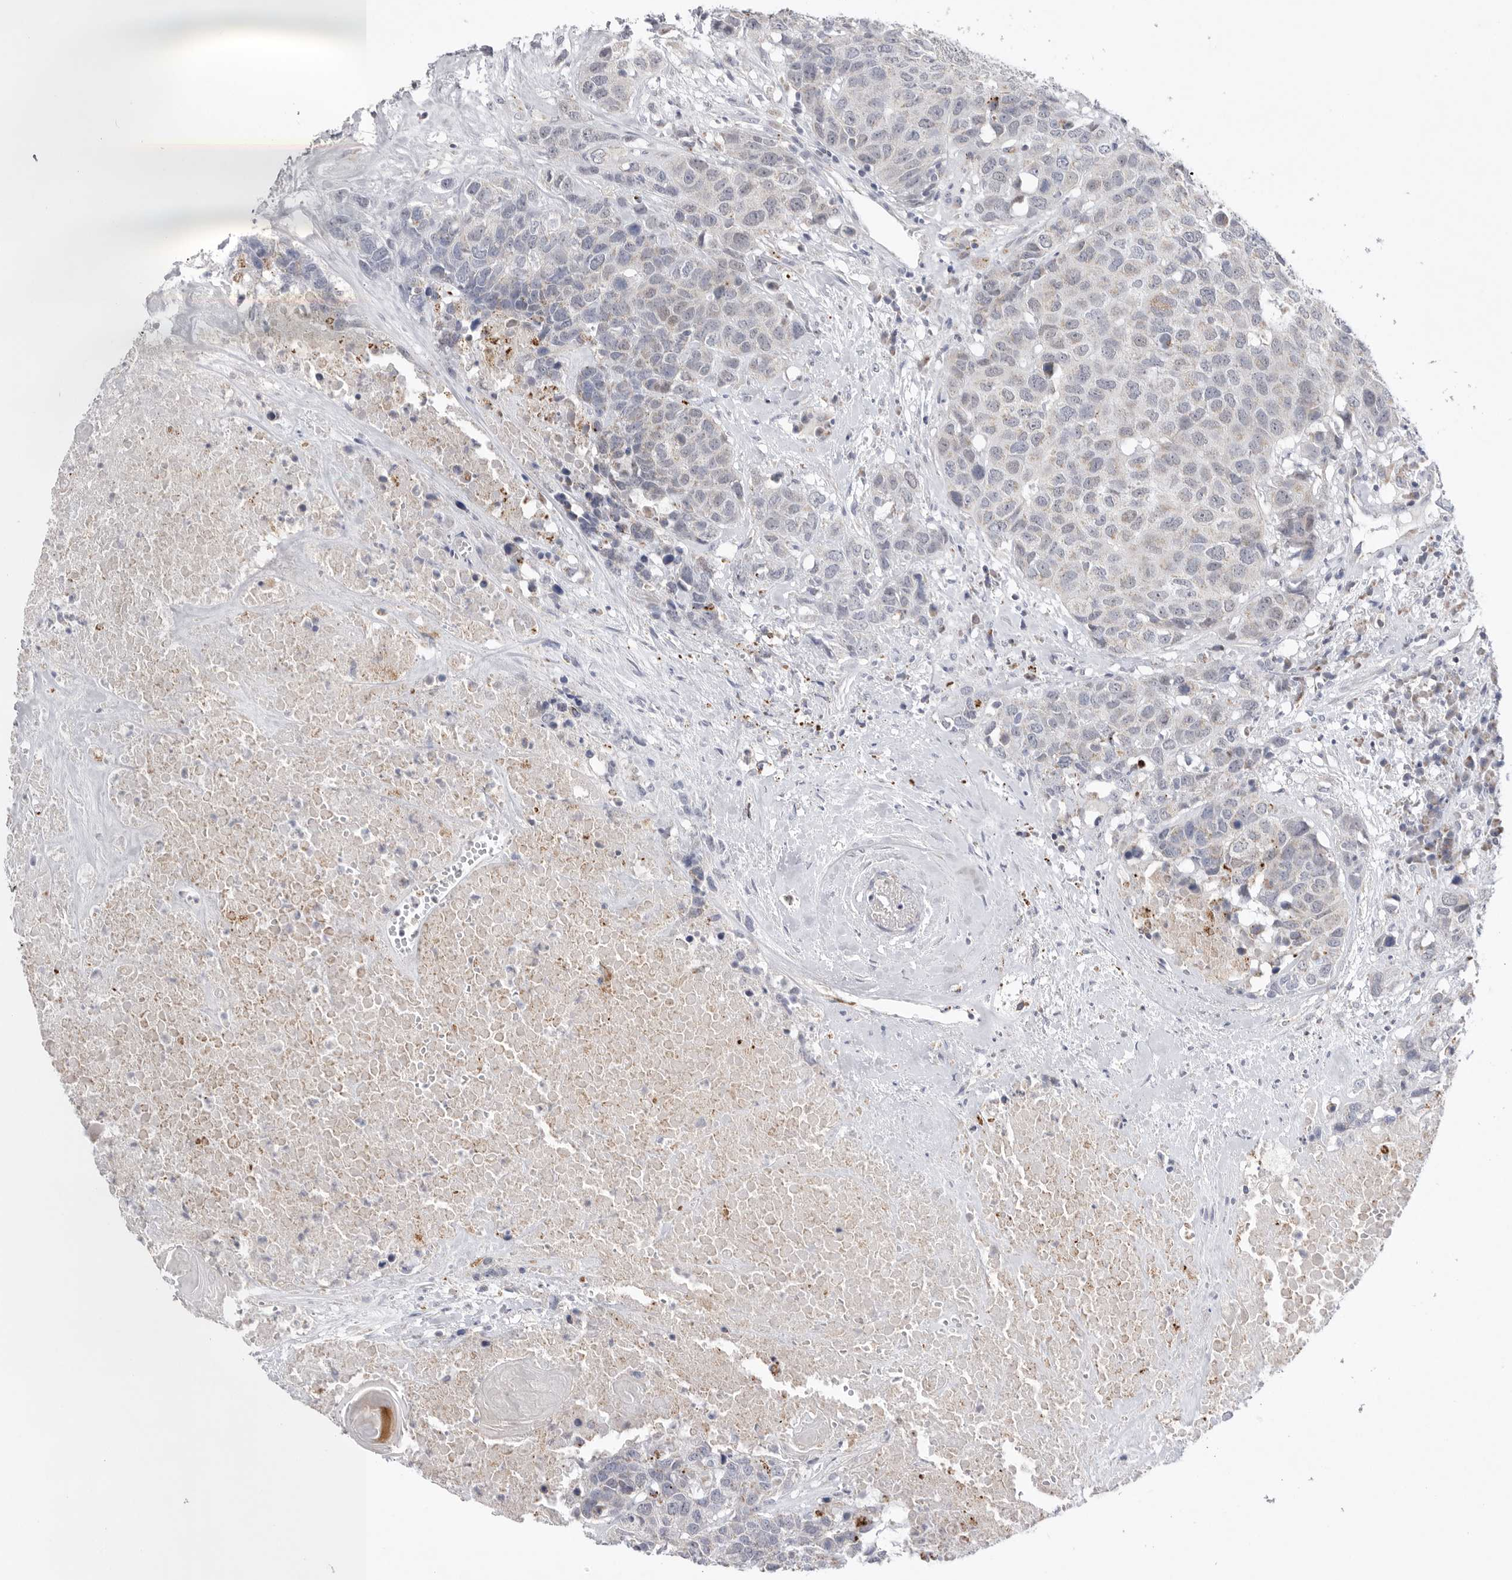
{"staining": {"intensity": "negative", "quantity": "none", "location": "none"}, "tissue": "head and neck cancer", "cell_type": "Tumor cells", "image_type": "cancer", "snomed": [{"axis": "morphology", "description": "Squamous cell carcinoma, NOS"}, {"axis": "topography", "description": "Head-Neck"}], "caption": "Tumor cells are negative for protein expression in human head and neck cancer.", "gene": "VDAC3", "patient": {"sex": "male", "age": 66}}